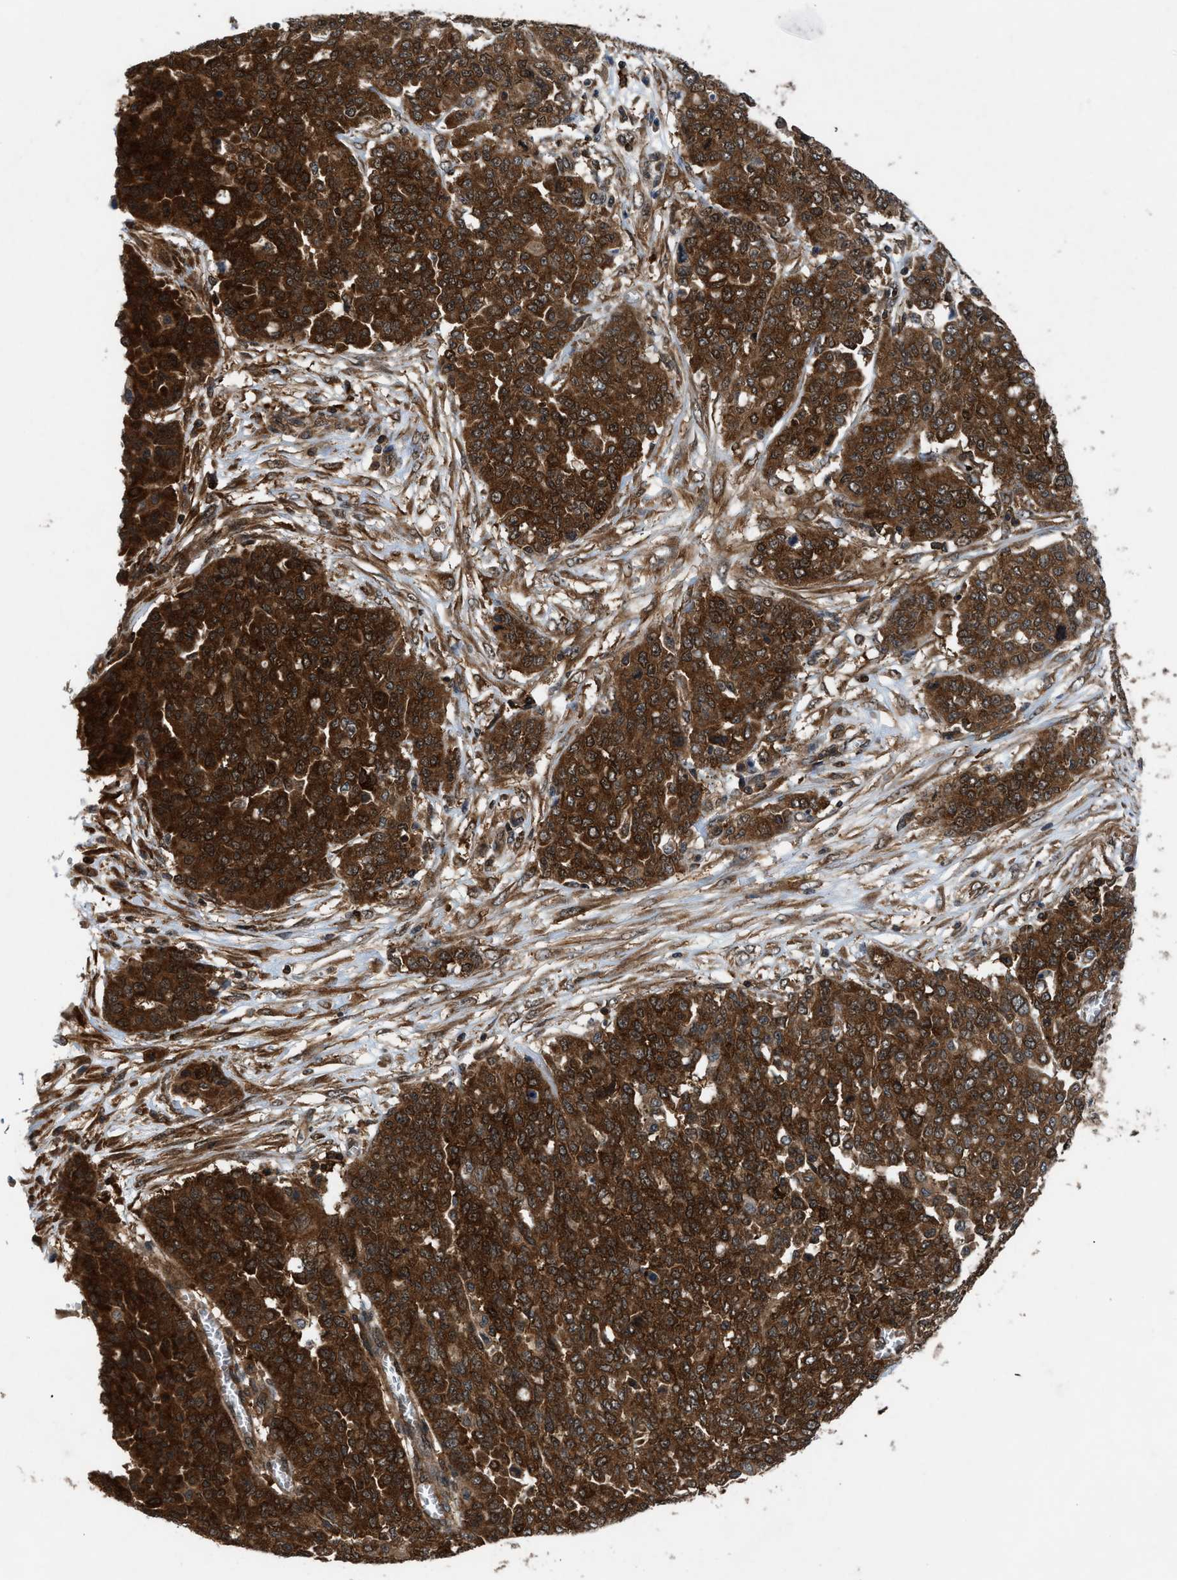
{"staining": {"intensity": "strong", "quantity": ">75%", "location": "cytoplasmic/membranous,nuclear"}, "tissue": "ovarian cancer", "cell_type": "Tumor cells", "image_type": "cancer", "snomed": [{"axis": "morphology", "description": "Cystadenocarcinoma, serous, NOS"}, {"axis": "topography", "description": "Soft tissue"}, {"axis": "topography", "description": "Ovary"}], "caption": "IHC (DAB (3,3'-diaminobenzidine)) staining of ovarian cancer reveals strong cytoplasmic/membranous and nuclear protein staining in about >75% of tumor cells.", "gene": "OXSR1", "patient": {"sex": "female", "age": 57}}